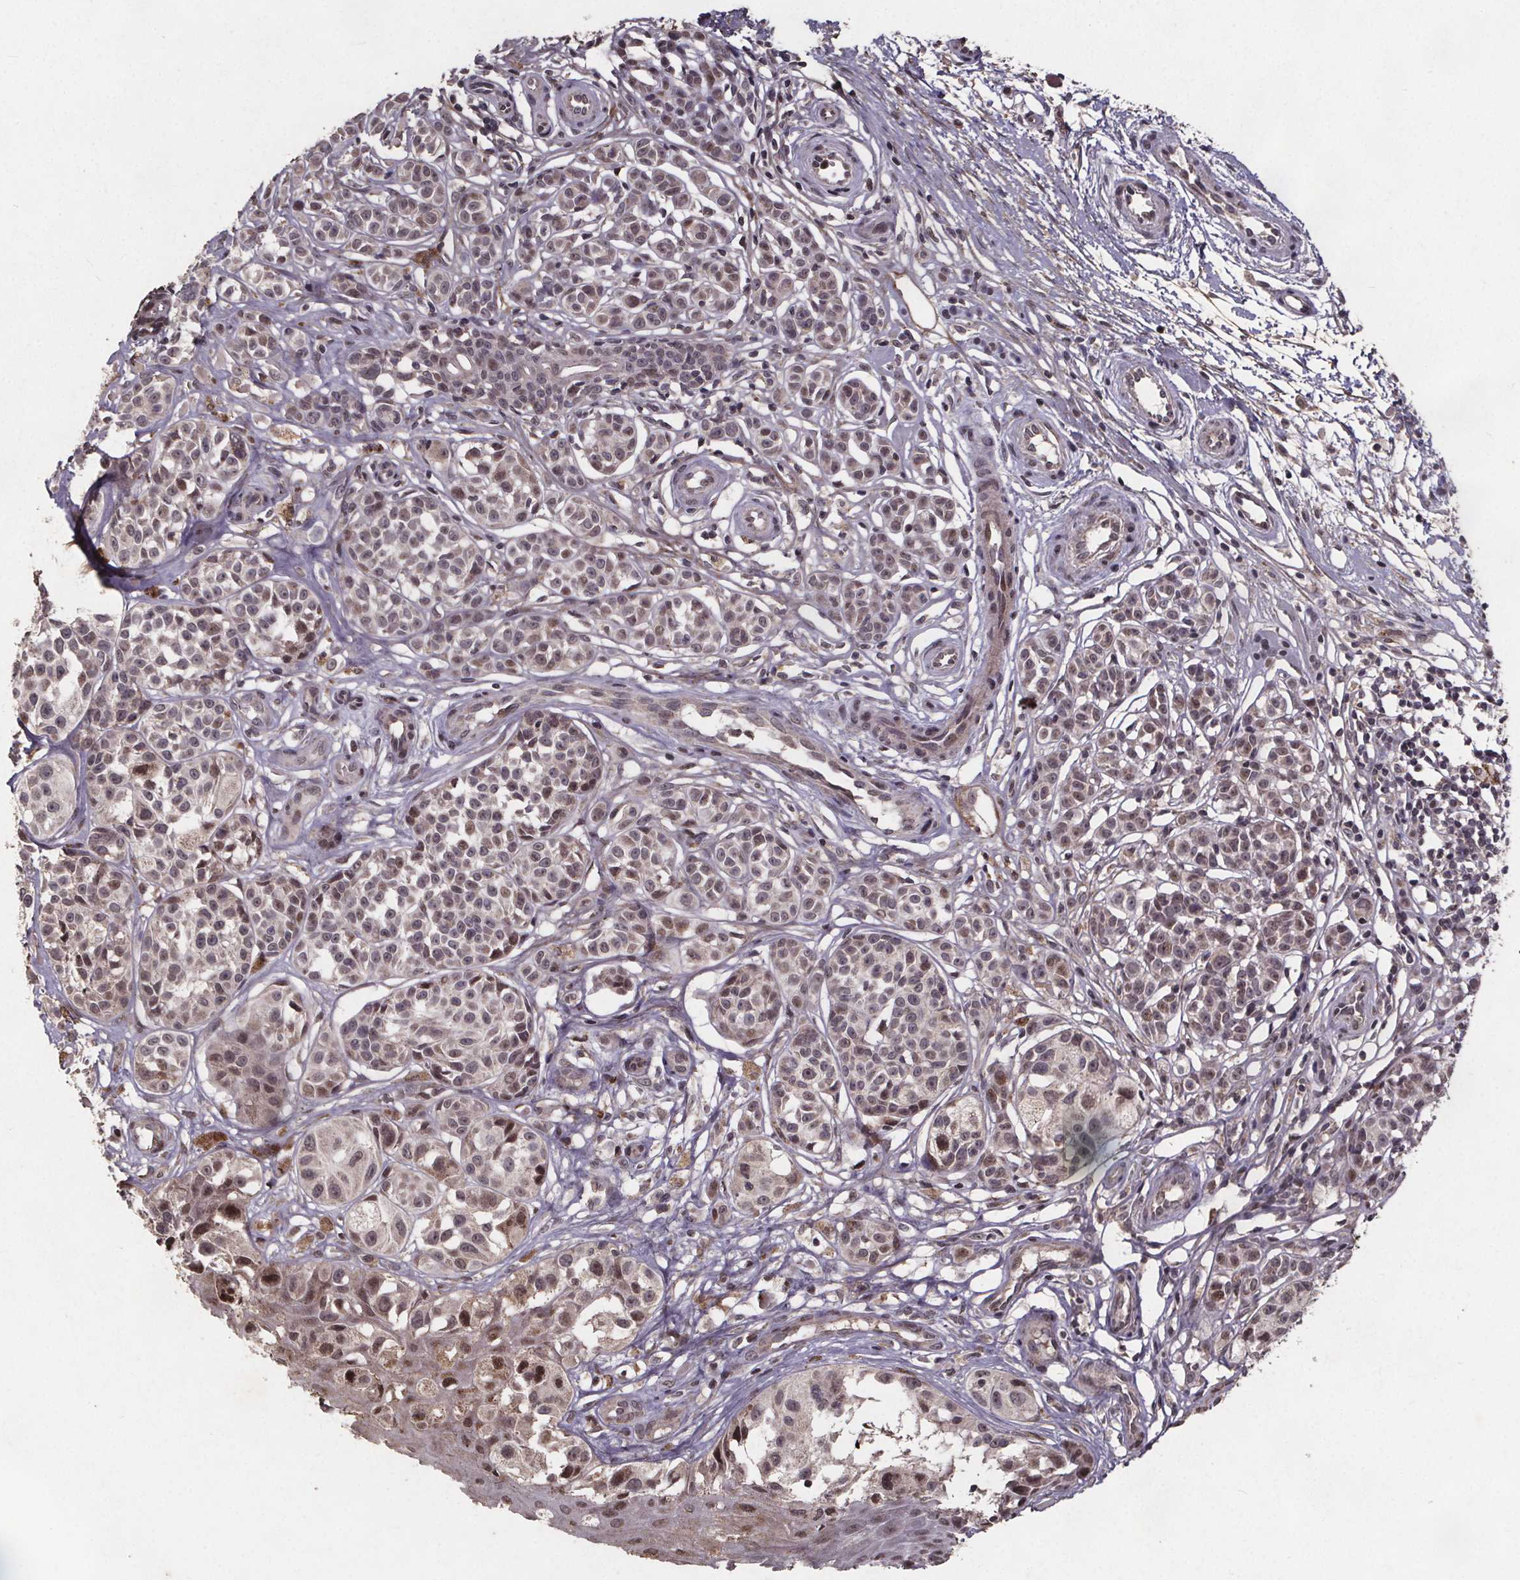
{"staining": {"intensity": "negative", "quantity": "none", "location": "none"}, "tissue": "melanoma", "cell_type": "Tumor cells", "image_type": "cancer", "snomed": [{"axis": "morphology", "description": "Malignant melanoma, NOS"}, {"axis": "topography", "description": "Skin"}], "caption": "The histopathology image demonstrates no staining of tumor cells in melanoma.", "gene": "GPX3", "patient": {"sex": "female", "age": 90}}